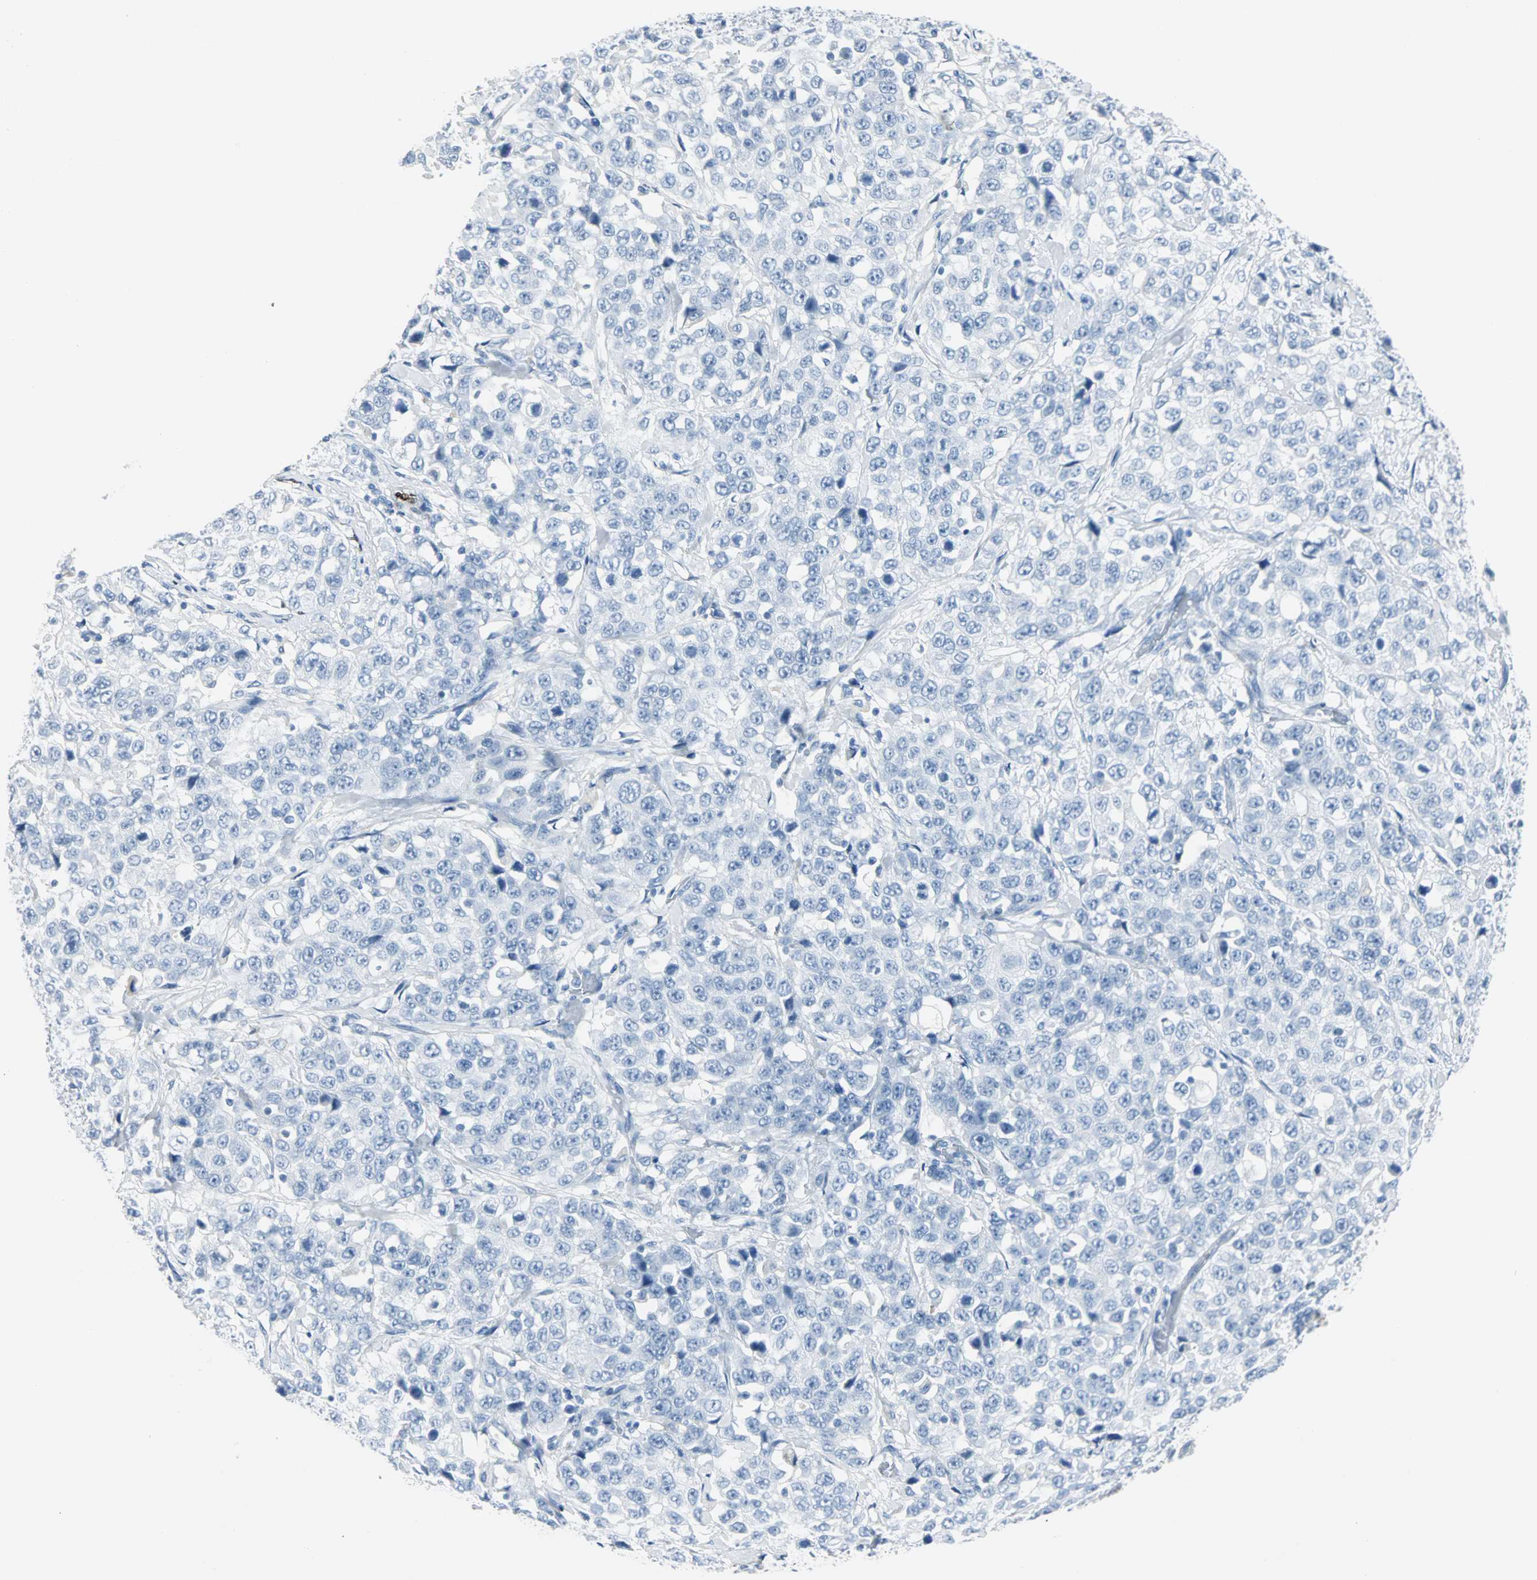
{"staining": {"intensity": "negative", "quantity": "none", "location": "none"}, "tissue": "stomach cancer", "cell_type": "Tumor cells", "image_type": "cancer", "snomed": [{"axis": "morphology", "description": "Normal tissue, NOS"}, {"axis": "morphology", "description": "Adenocarcinoma, NOS"}, {"axis": "topography", "description": "Stomach"}], "caption": "Immunohistochemical staining of human stomach adenocarcinoma exhibits no significant staining in tumor cells.", "gene": "IL33", "patient": {"sex": "male", "age": 48}}